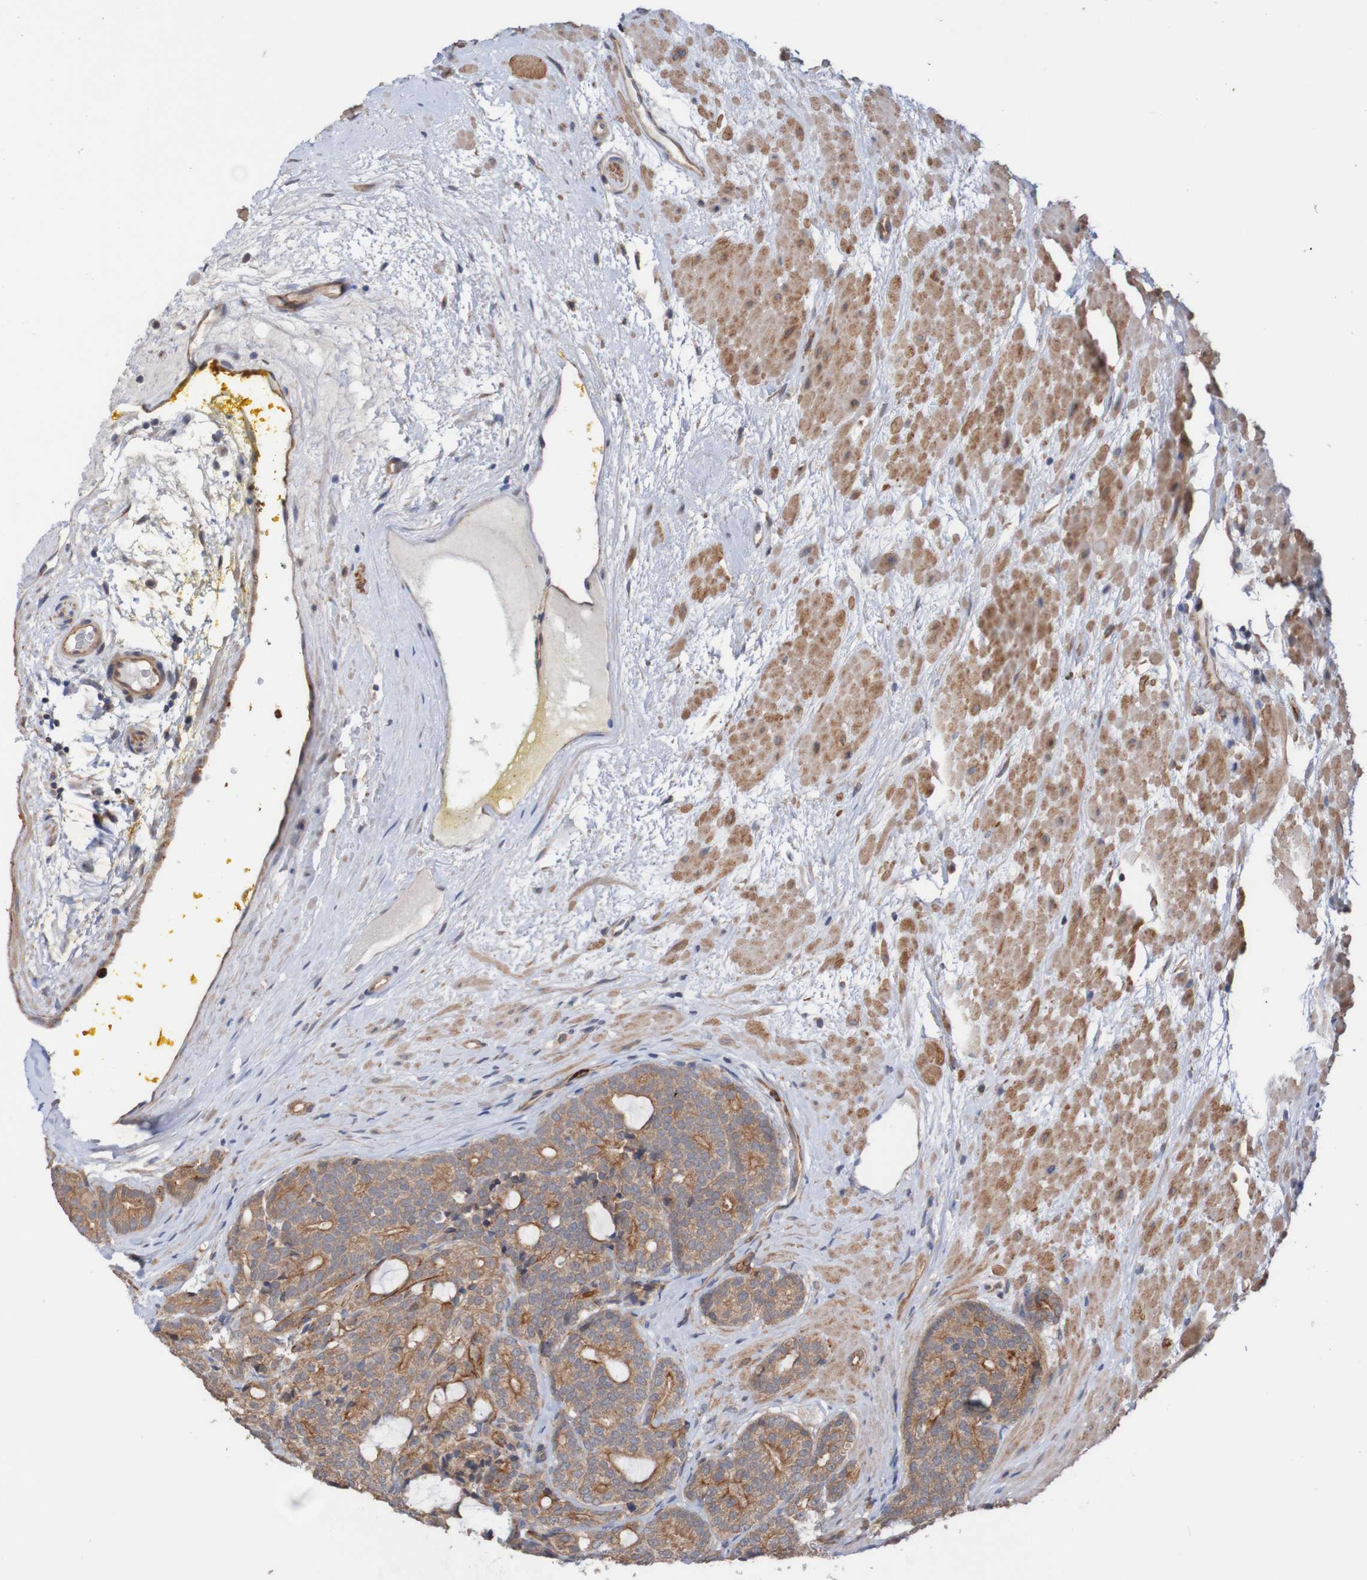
{"staining": {"intensity": "moderate", "quantity": ">75%", "location": "cytoplasmic/membranous"}, "tissue": "prostate cancer", "cell_type": "Tumor cells", "image_type": "cancer", "snomed": [{"axis": "morphology", "description": "Adenocarcinoma, High grade"}, {"axis": "topography", "description": "Prostate"}], "caption": "Immunohistochemistry of prostate cancer (adenocarcinoma (high-grade)) displays medium levels of moderate cytoplasmic/membranous positivity in approximately >75% of tumor cells.", "gene": "ST8SIA6", "patient": {"sex": "male", "age": 61}}